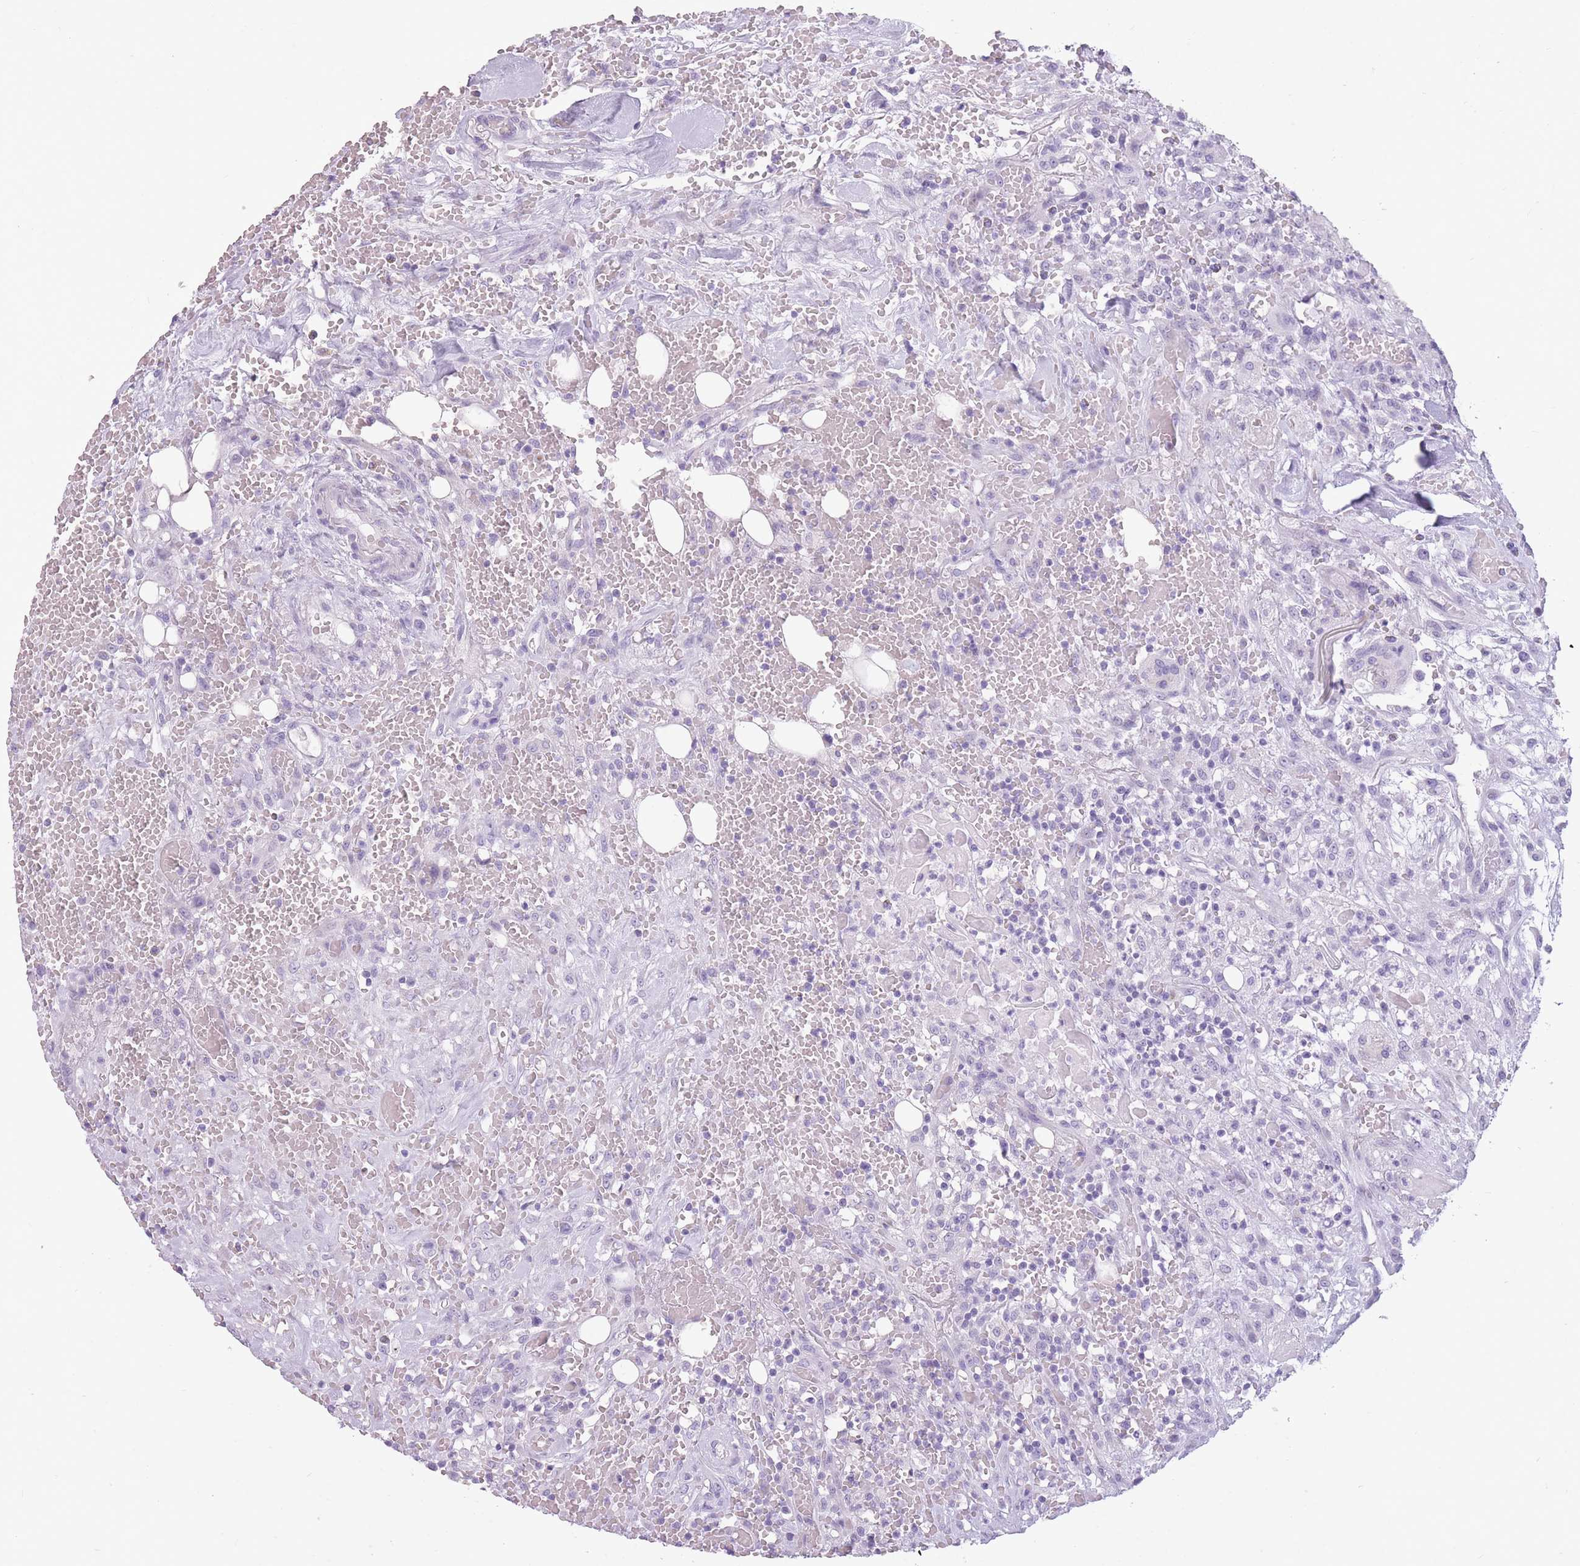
{"staining": {"intensity": "negative", "quantity": "none", "location": "none"}, "tissue": "head and neck cancer", "cell_type": "Tumor cells", "image_type": "cancer", "snomed": [{"axis": "morphology", "description": "Squamous cell carcinoma, NOS"}, {"axis": "topography", "description": "Head-Neck"}], "caption": "This is an immunohistochemistry (IHC) image of human head and neck cancer (squamous cell carcinoma). There is no expression in tumor cells.", "gene": "GOLGA6D", "patient": {"sex": "male", "age": 81}}